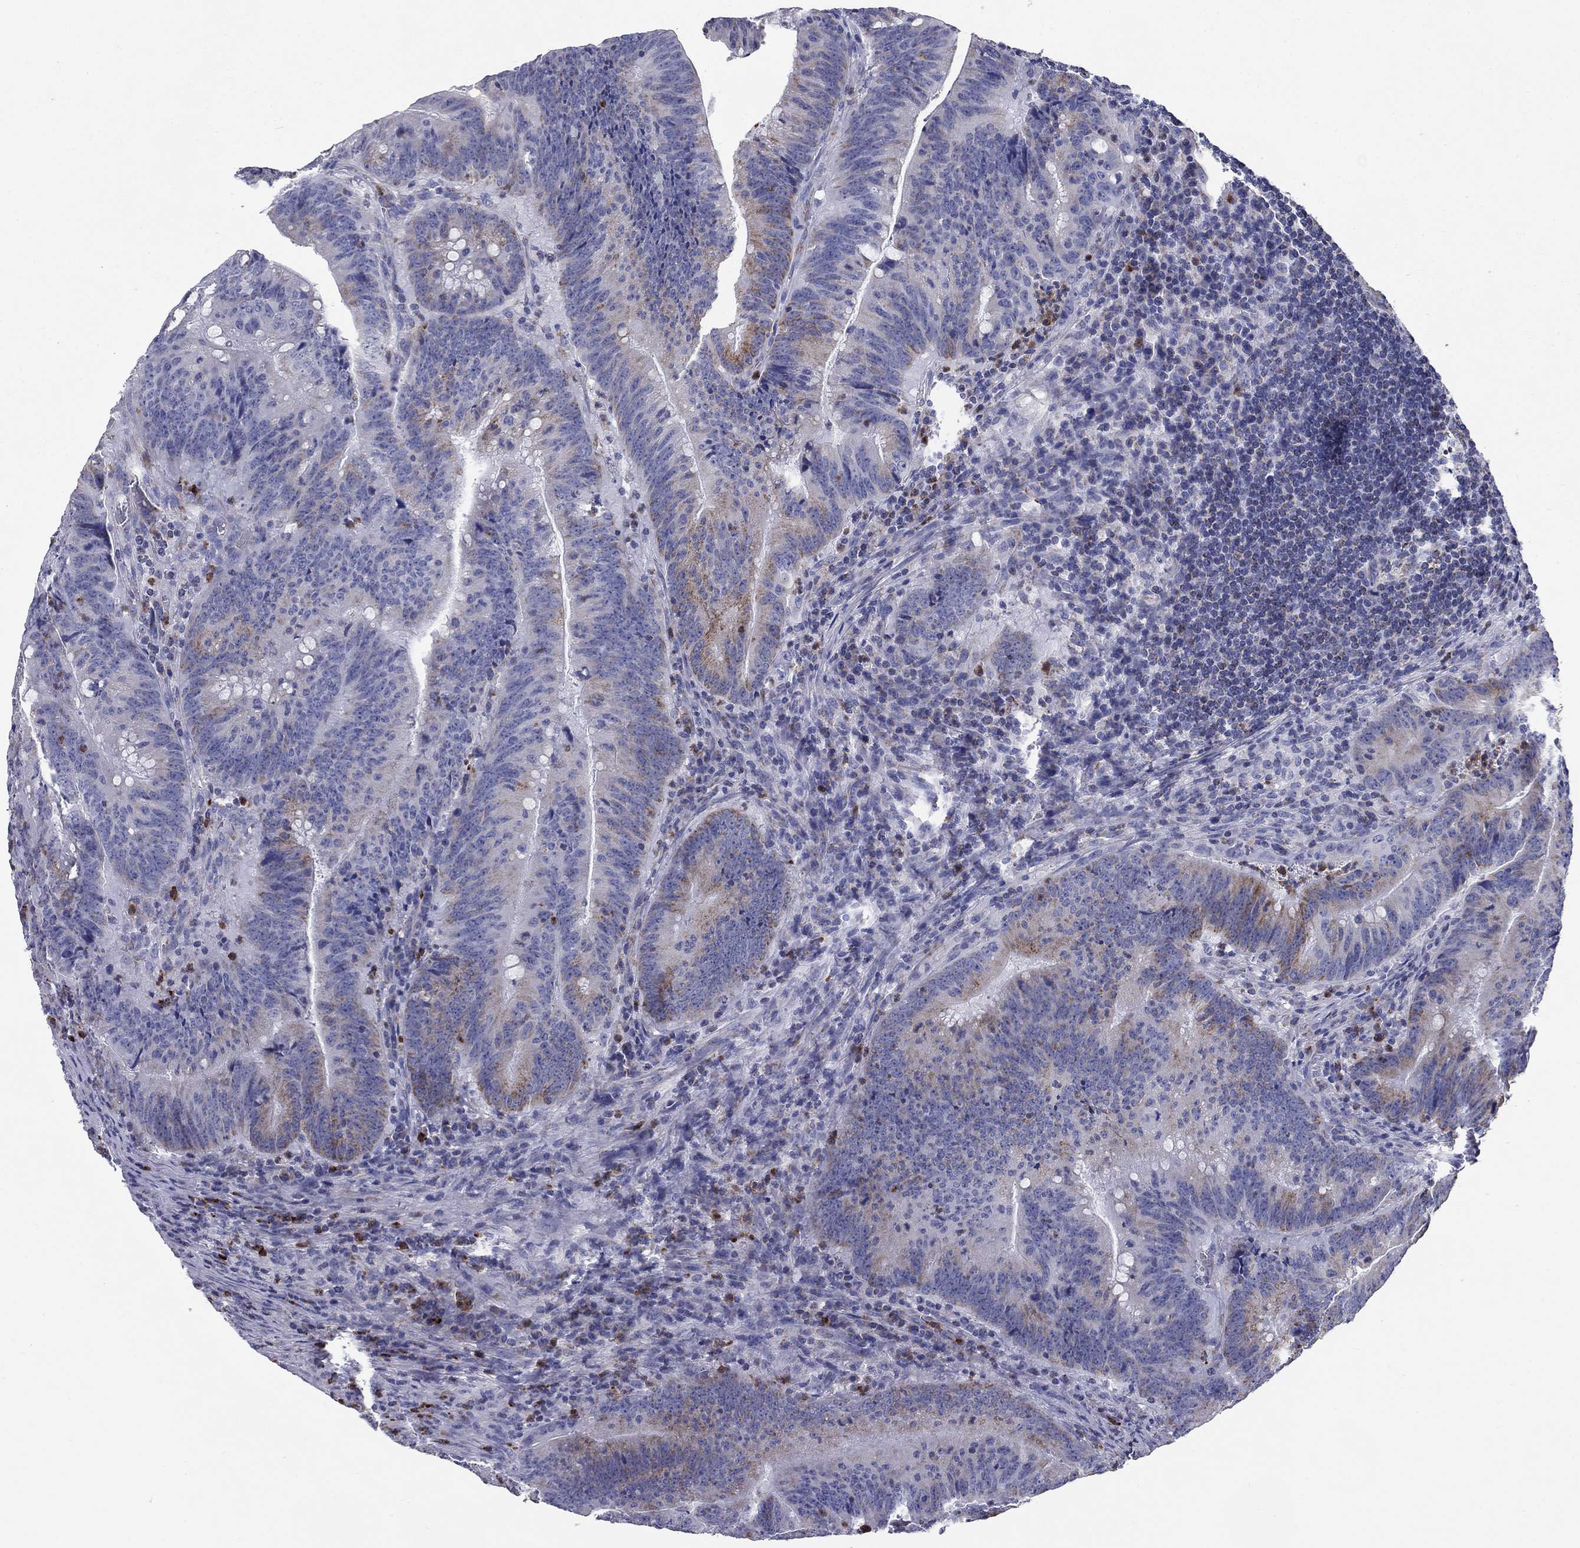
{"staining": {"intensity": "moderate", "quantity": "<25%", "location": "cytoplasmic/membranous"}, "tissue": "colorectal cancer", "cell_type": "Tumor cells", "image_type": "cancer", "snomed": [{"axis": "morphology", "description": "Adenocarcinoma, NOS"}, {"axis": "topography", "description": "Colon"}], "caption": "DAB immunohistochemical staining of human colorectal adenocarcinoma reveals moderate cytoplasmic/membranous protein expression in about <25% of tumor cells.", "gene": "NDUFA4L2", "patient": {"sex": "female", "age": 87}}